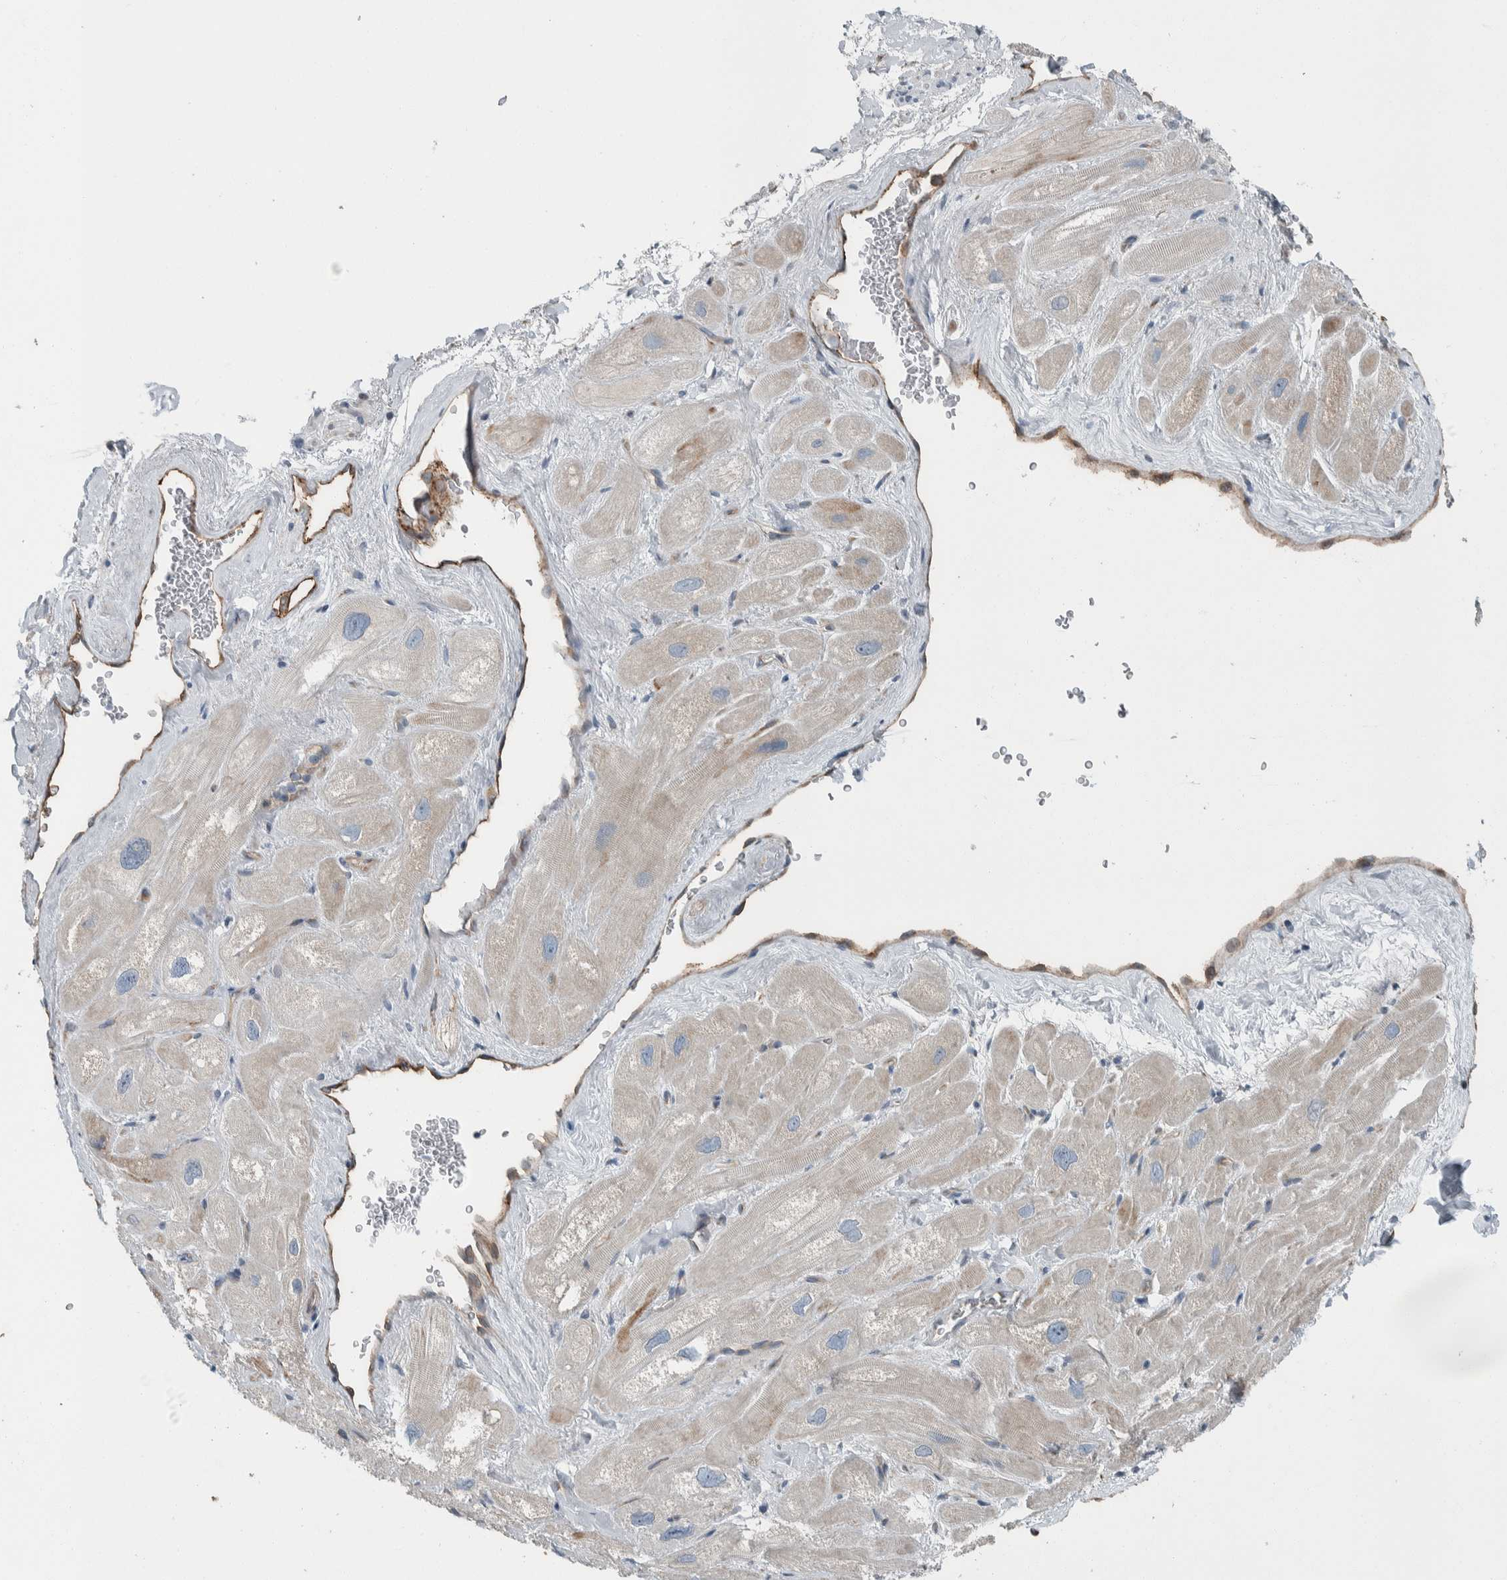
{"staining": {"intensity": "negative", "quantity": "none", "location": "none"}, "tissue": "heart muscle", "cell_type": "Cardiomyocytes", "image_type": "normal", "snomed": [{"axis": "morphology", "description": "Normal tissue, NOS"}, {"axis": "topography", "description": "Heart"}], "caption": "Immunohistochemical staining of unremarkable heart muscle shows no significant positivity in cardiomyocytes.", "gene": "USP25", "patient": {"sex": "male", "age": 49}}